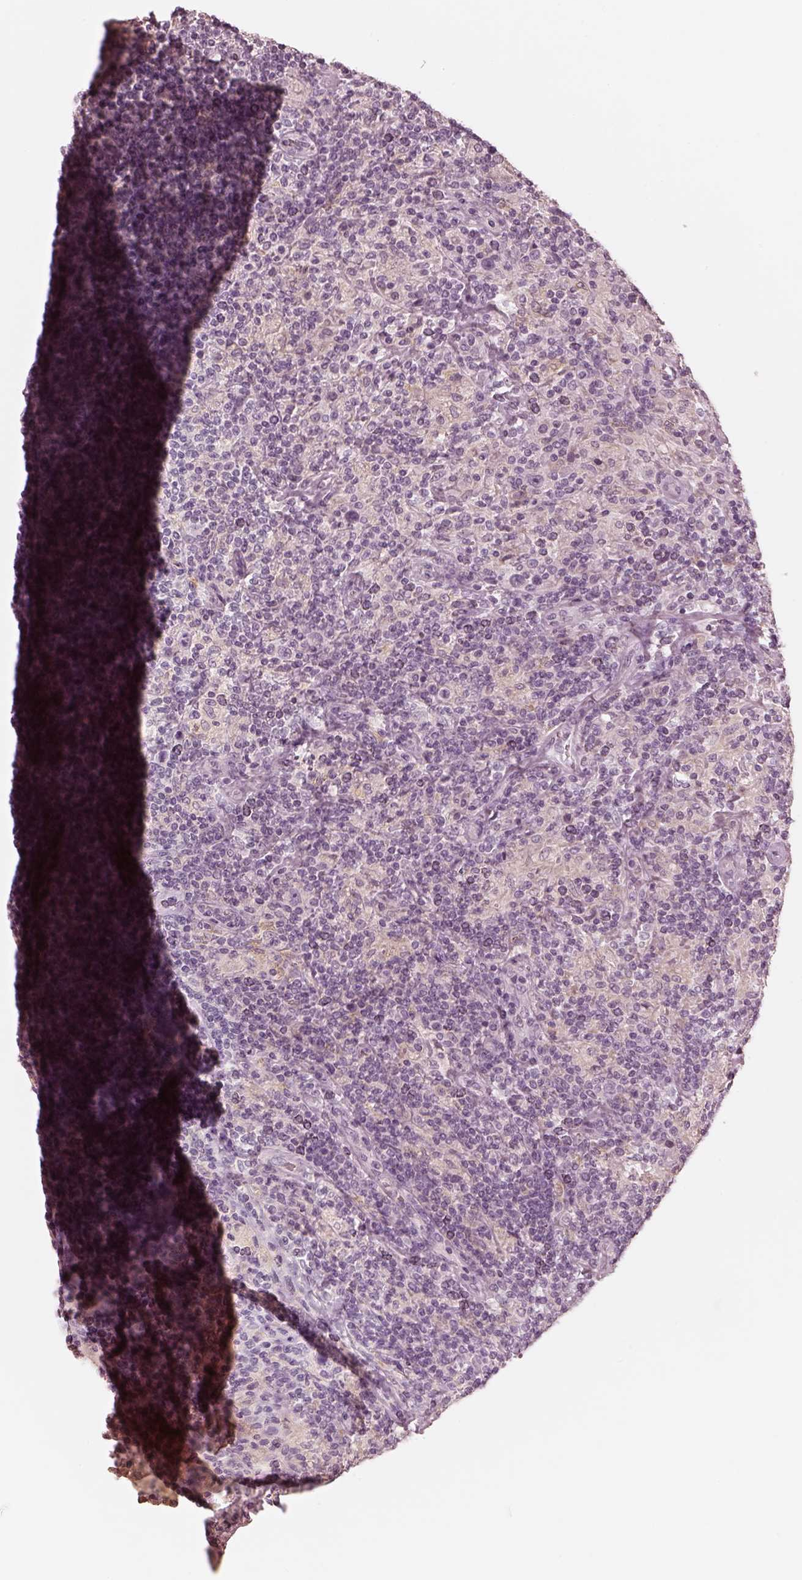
{"staining": {"intensity": "negative", "quantity": "none", "location": "none"}, "tissue": "lymphoma", "cell_type": "Tumor cells", "image_type": "cancer", "snomed": [{"axis": "morphology", "description": "Hodgkin's disease, NOS"}, {"axis": "topography", "description": "Lymph node"}], "caption": "Lymphoma was stained to show a protein in brown. There is no significant expression in tumor cells. (Immunohistochemistry (ihc), brightfield microscopy, high magnification).", "gene": "CALR3", "patient": {"sex": "male", "age": 70}}